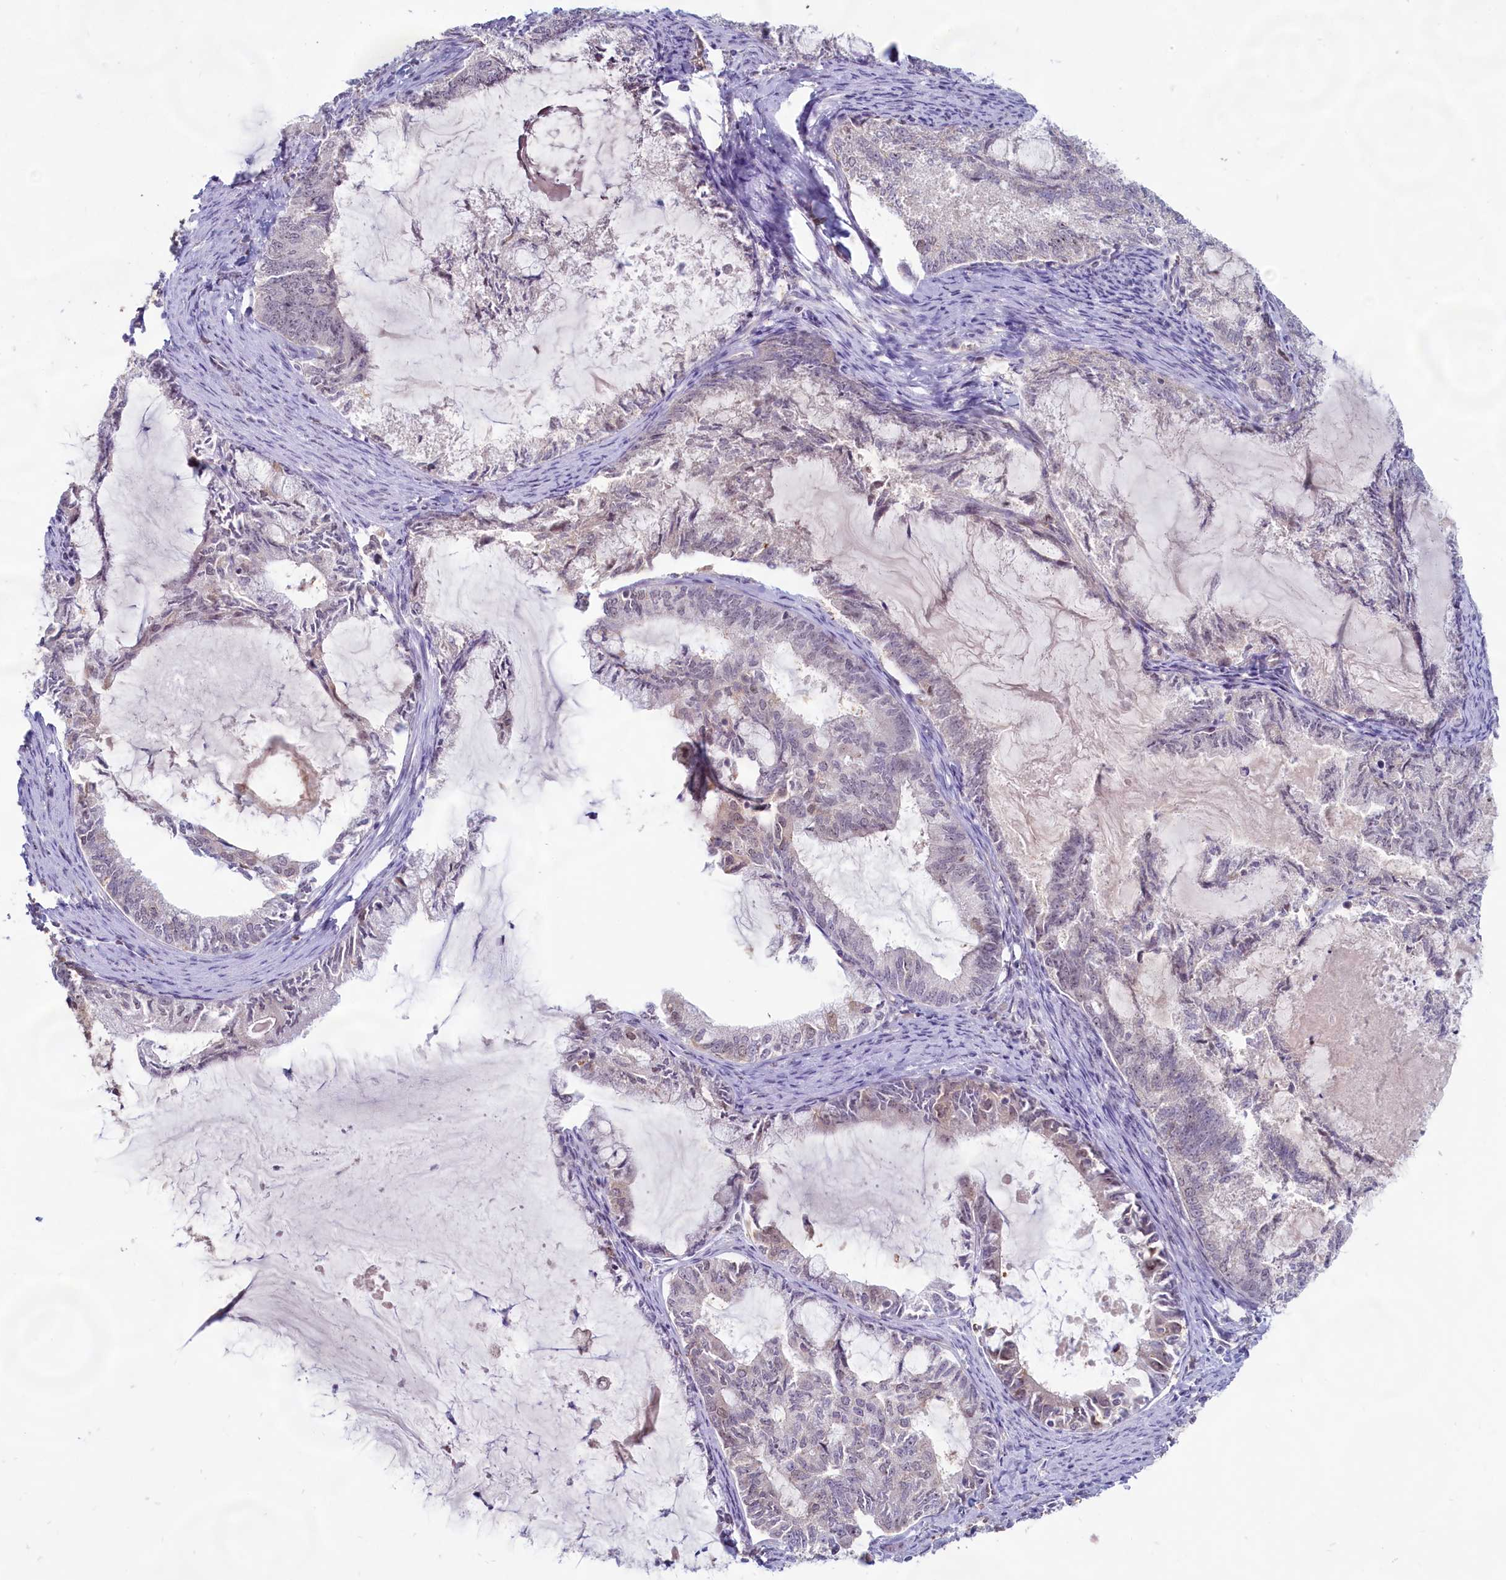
{"staining": {"intensity": "negative", "quantity": "none", "location": "none"}, "tissue": "endometrial cancer", "cell_type": "Tumor cells", "image_type": "cancer", "snomed": [{"axis": "morphology", "description": "Adenocarcinoma, NOS"}, {"axis": "topography", "description": "Endometrium"}], "caption": "This is an immunohistochemistry (IHC) histopathology image of endometrial cancer (adenocarcinoma). There is no staining in tumor cells.", "gene": "C1D", "patient": {"sex": "female", "age": 86}}